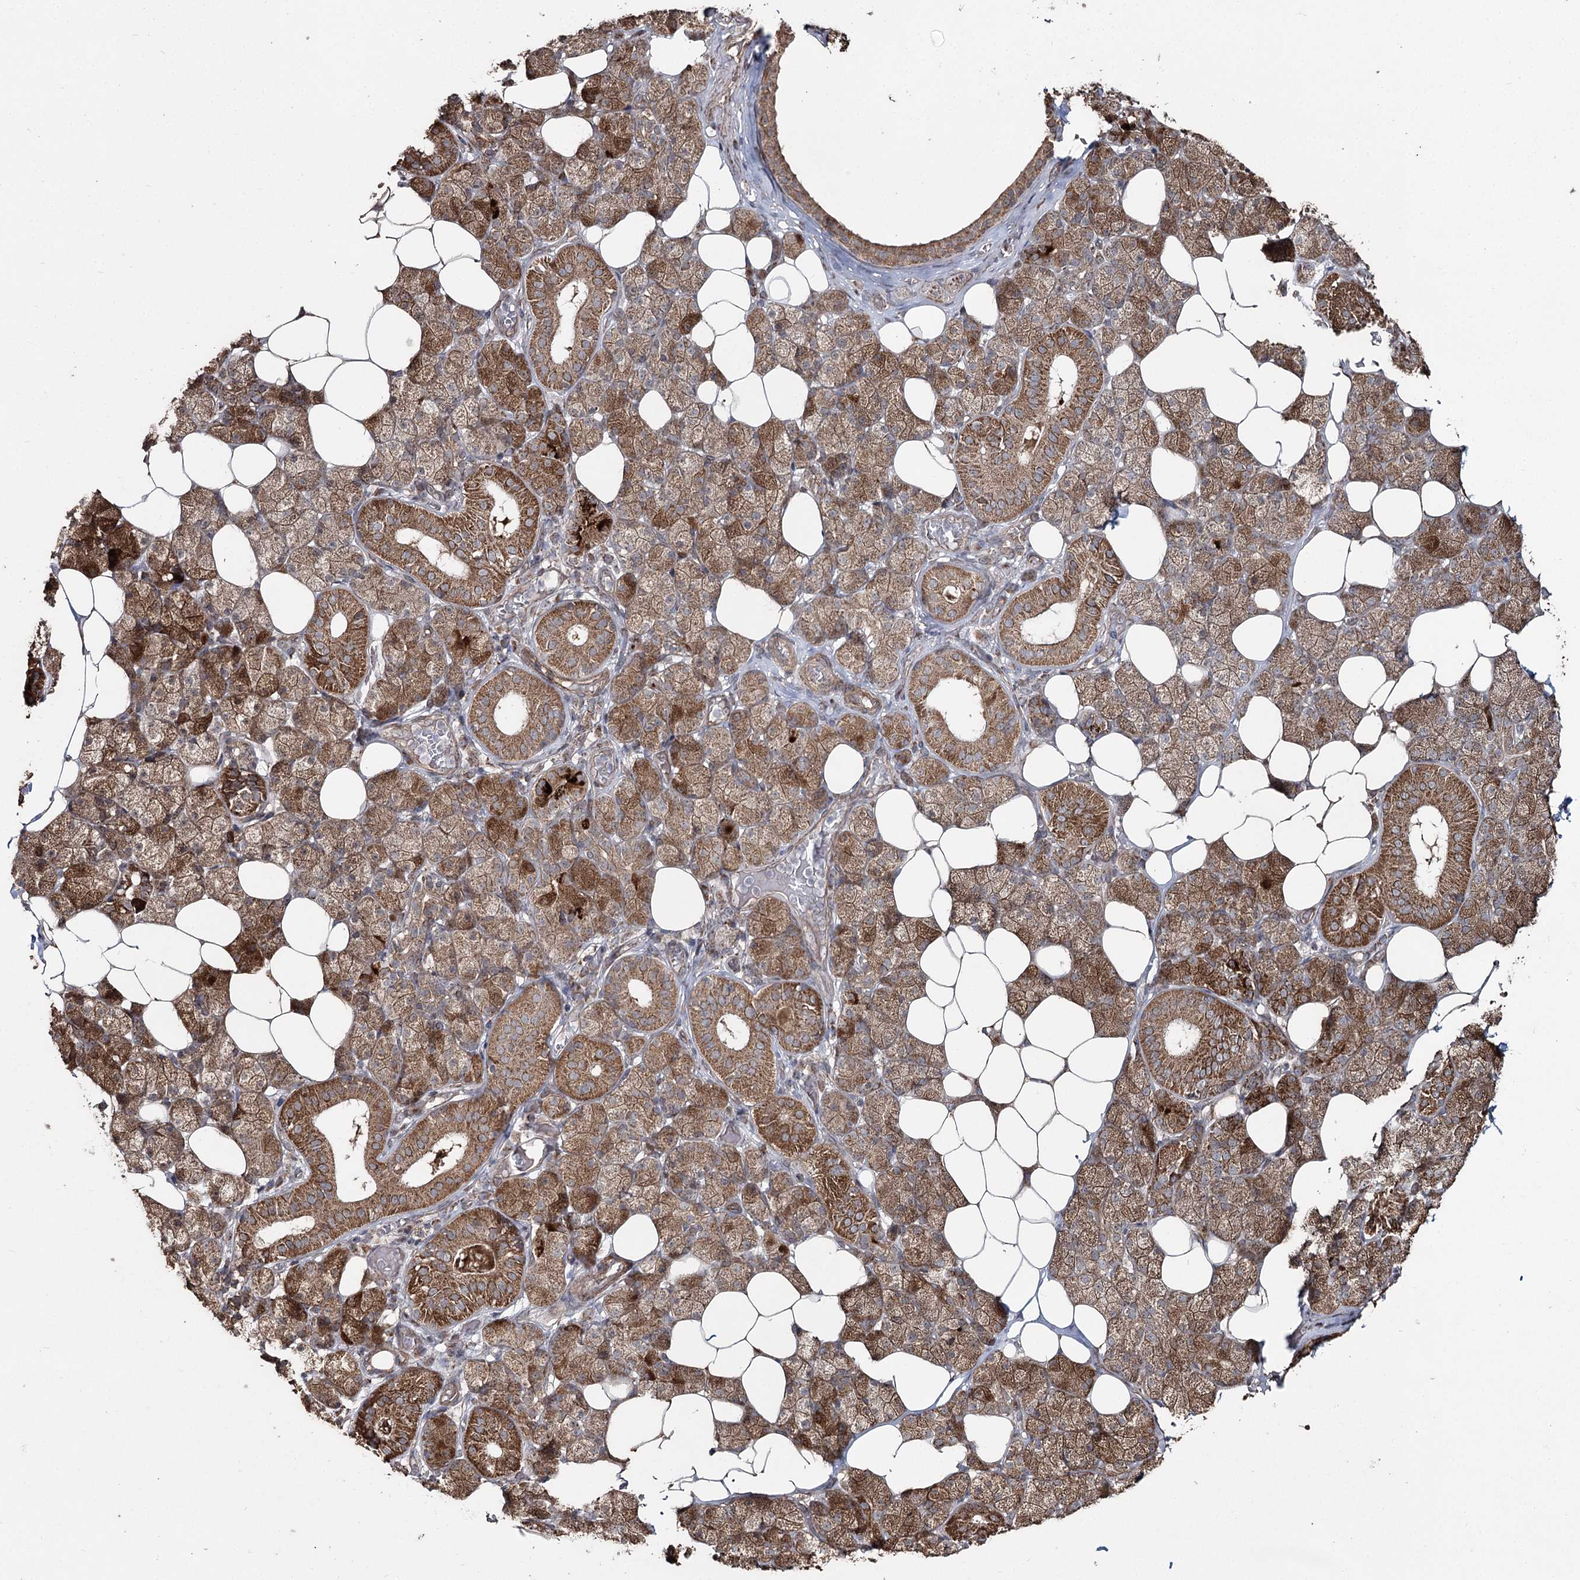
{"staining": {"intensity": "strong", "quantity": ">75%", "location": "cytoplasmic/membranous"}, "tissue": "salivary gland", "cell_type": "Glandular cells", "image_type": "normal", "snomed": [{"axis": "morphology", "description": "Normal tissue, NOS"}, {"axis": "topography", "description": "Salivary gland"}], "caption": "The photomicrograph exhibits staining of unremarkable salivary gland, revealing strong cytoplasmic/membranous protein expression (brown color) within glandular cells. (DAB IHC with brightfield microscopy, high magnification).", "gene": "SLF2", "patient": {"sex": "female", "age": 33}}